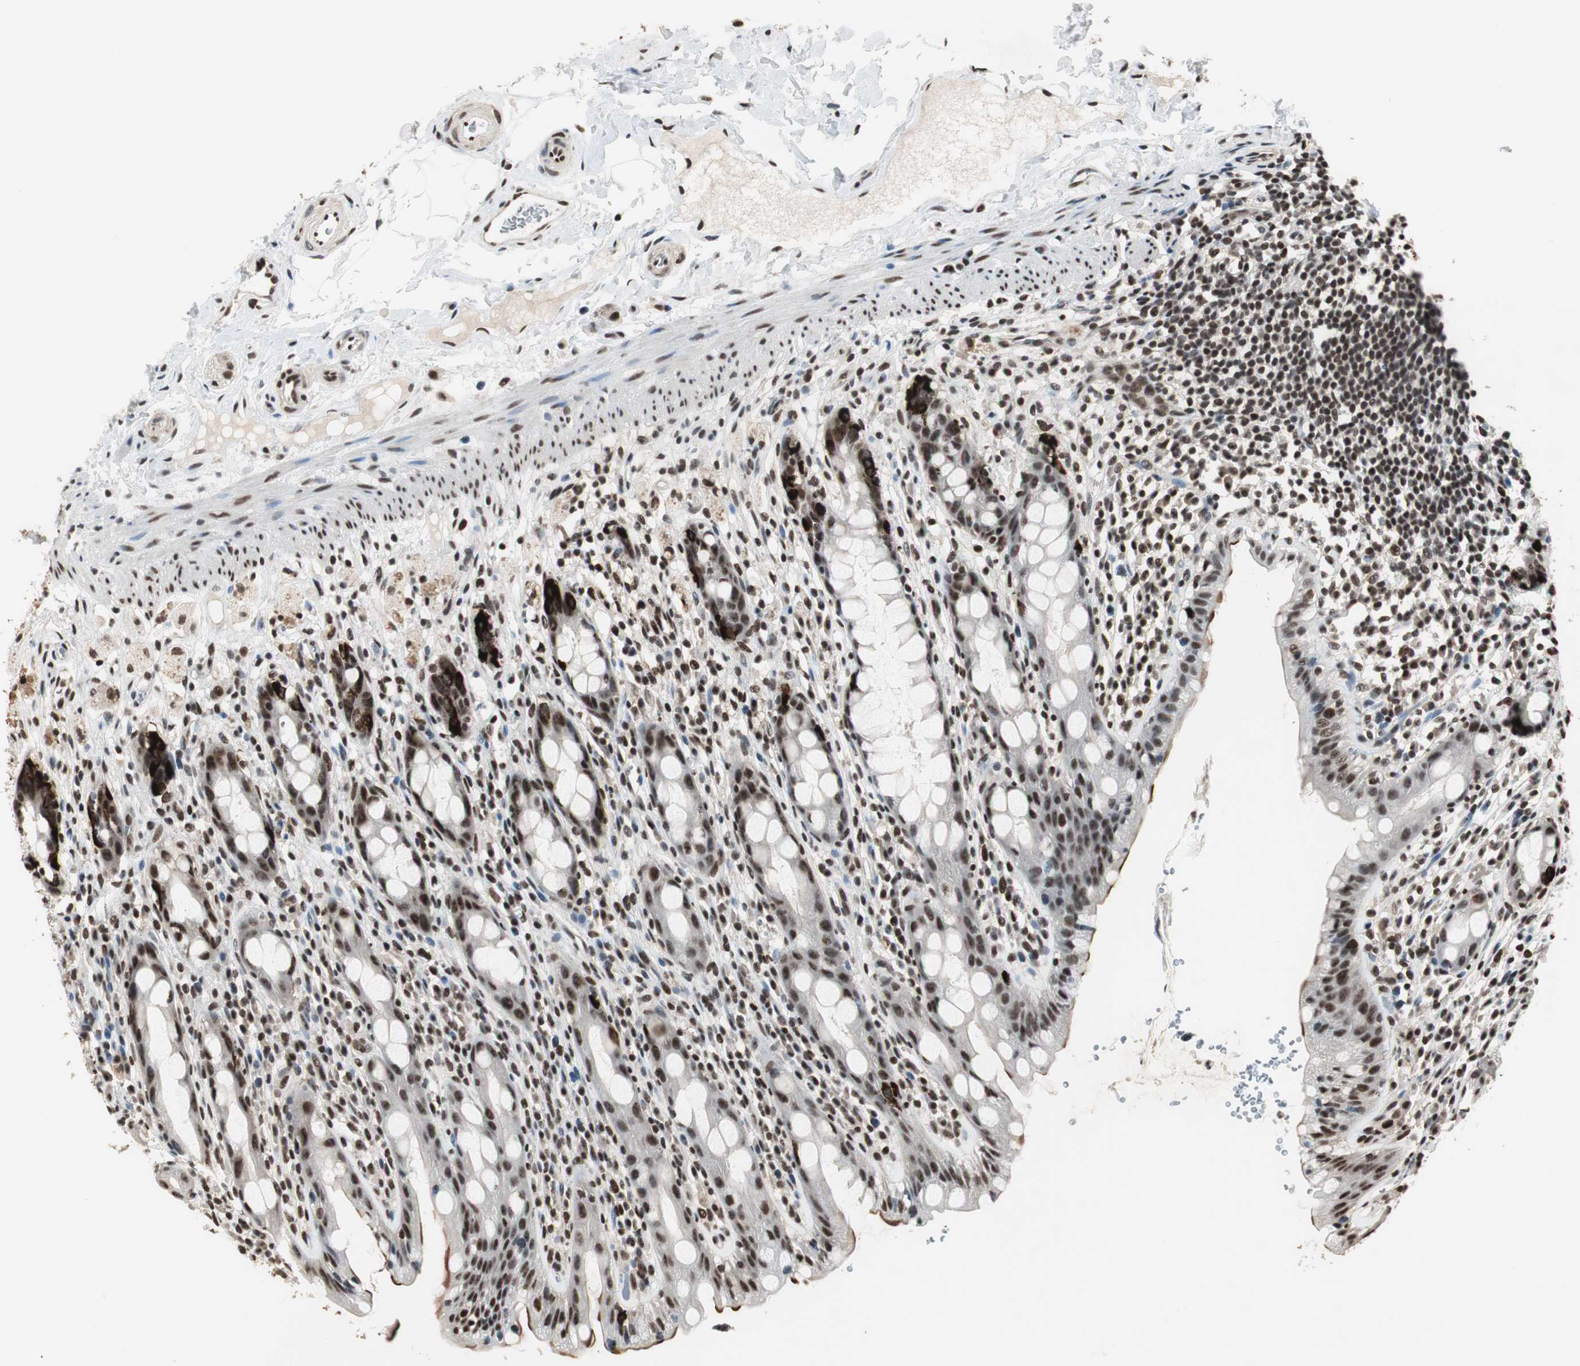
{"staining": {"intensity": "strong", "quantity": ">75%", "location": "cytoplasmic/membranous,nuclear"}, "tissue": "rectum", "cell_type": "Glandular cells", "image_type": "normal", "snomed": [{"axis": "morphology", "description": "Normal tissue, NOS"}, {"axis": "topography", "description": "Rectum"}], "caption": "Strong cytoplasmic/membranous,nuclear protein staining is seen in approximately >75% of glandular cells in rectum. (DAB IHC, brown staining for protein, blue staining for nuclei).", "gene": "MKX", "patient": {"sex": "male", "age": 44}}